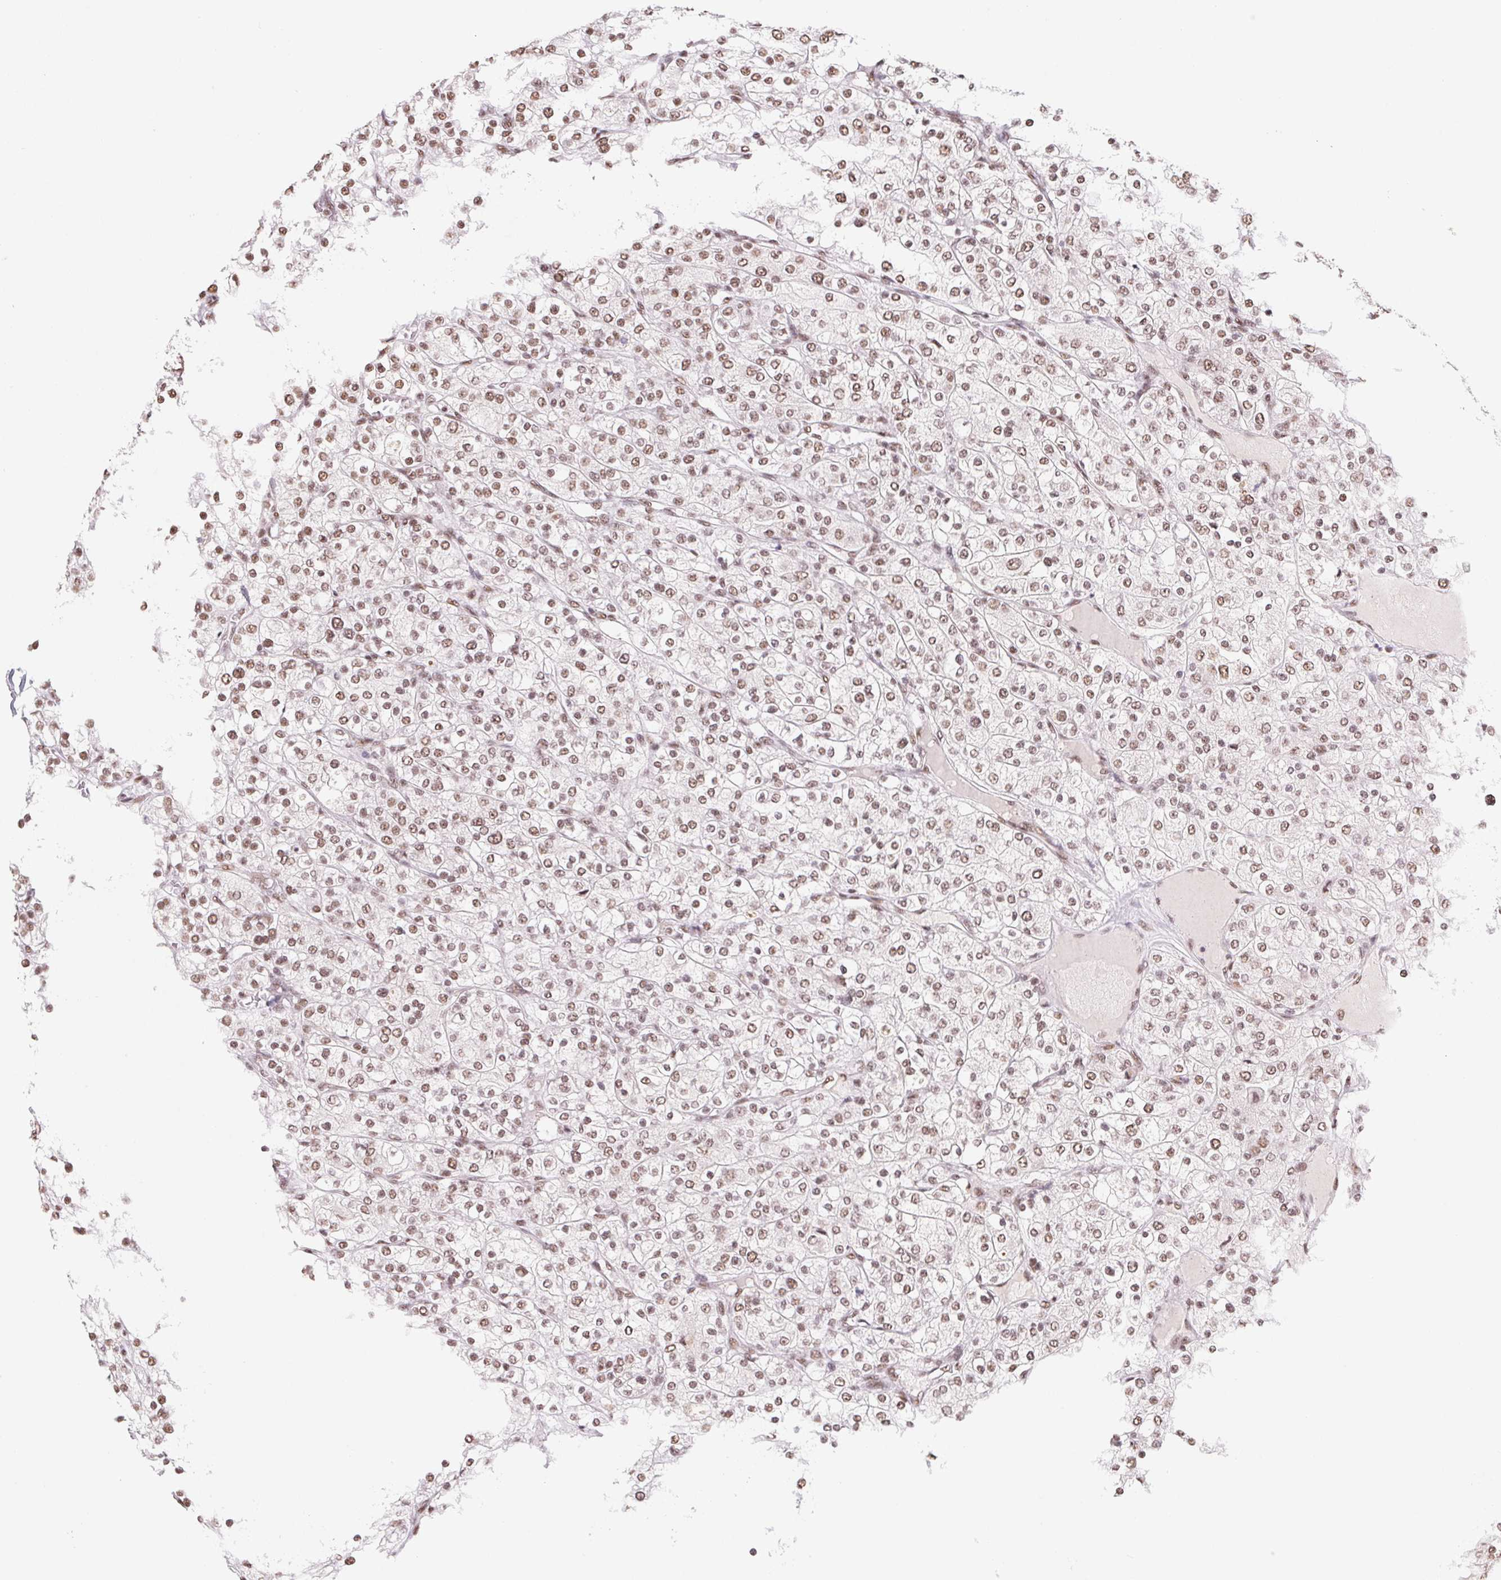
{"staining": {"intensity": "moderate", "quantity": ">75%", "location": "nuclear"}, "tissue": "renal cancer", "cell_type": "Tumor cells", "image_type": "cancer", "snomed": [{"axis": "morphology", "description": "Adenocarcinoma, NOS"}, {"axis": "topography", "description": "Kidney"}], "caption": "Renal adenocarcinoma was stained to show a protein in brown. There is medium levels of moderate nuclear staining in about >75% of tumor cells.", "gene": "SNRPG", "patient": {"sex": "male", "age": 80}}